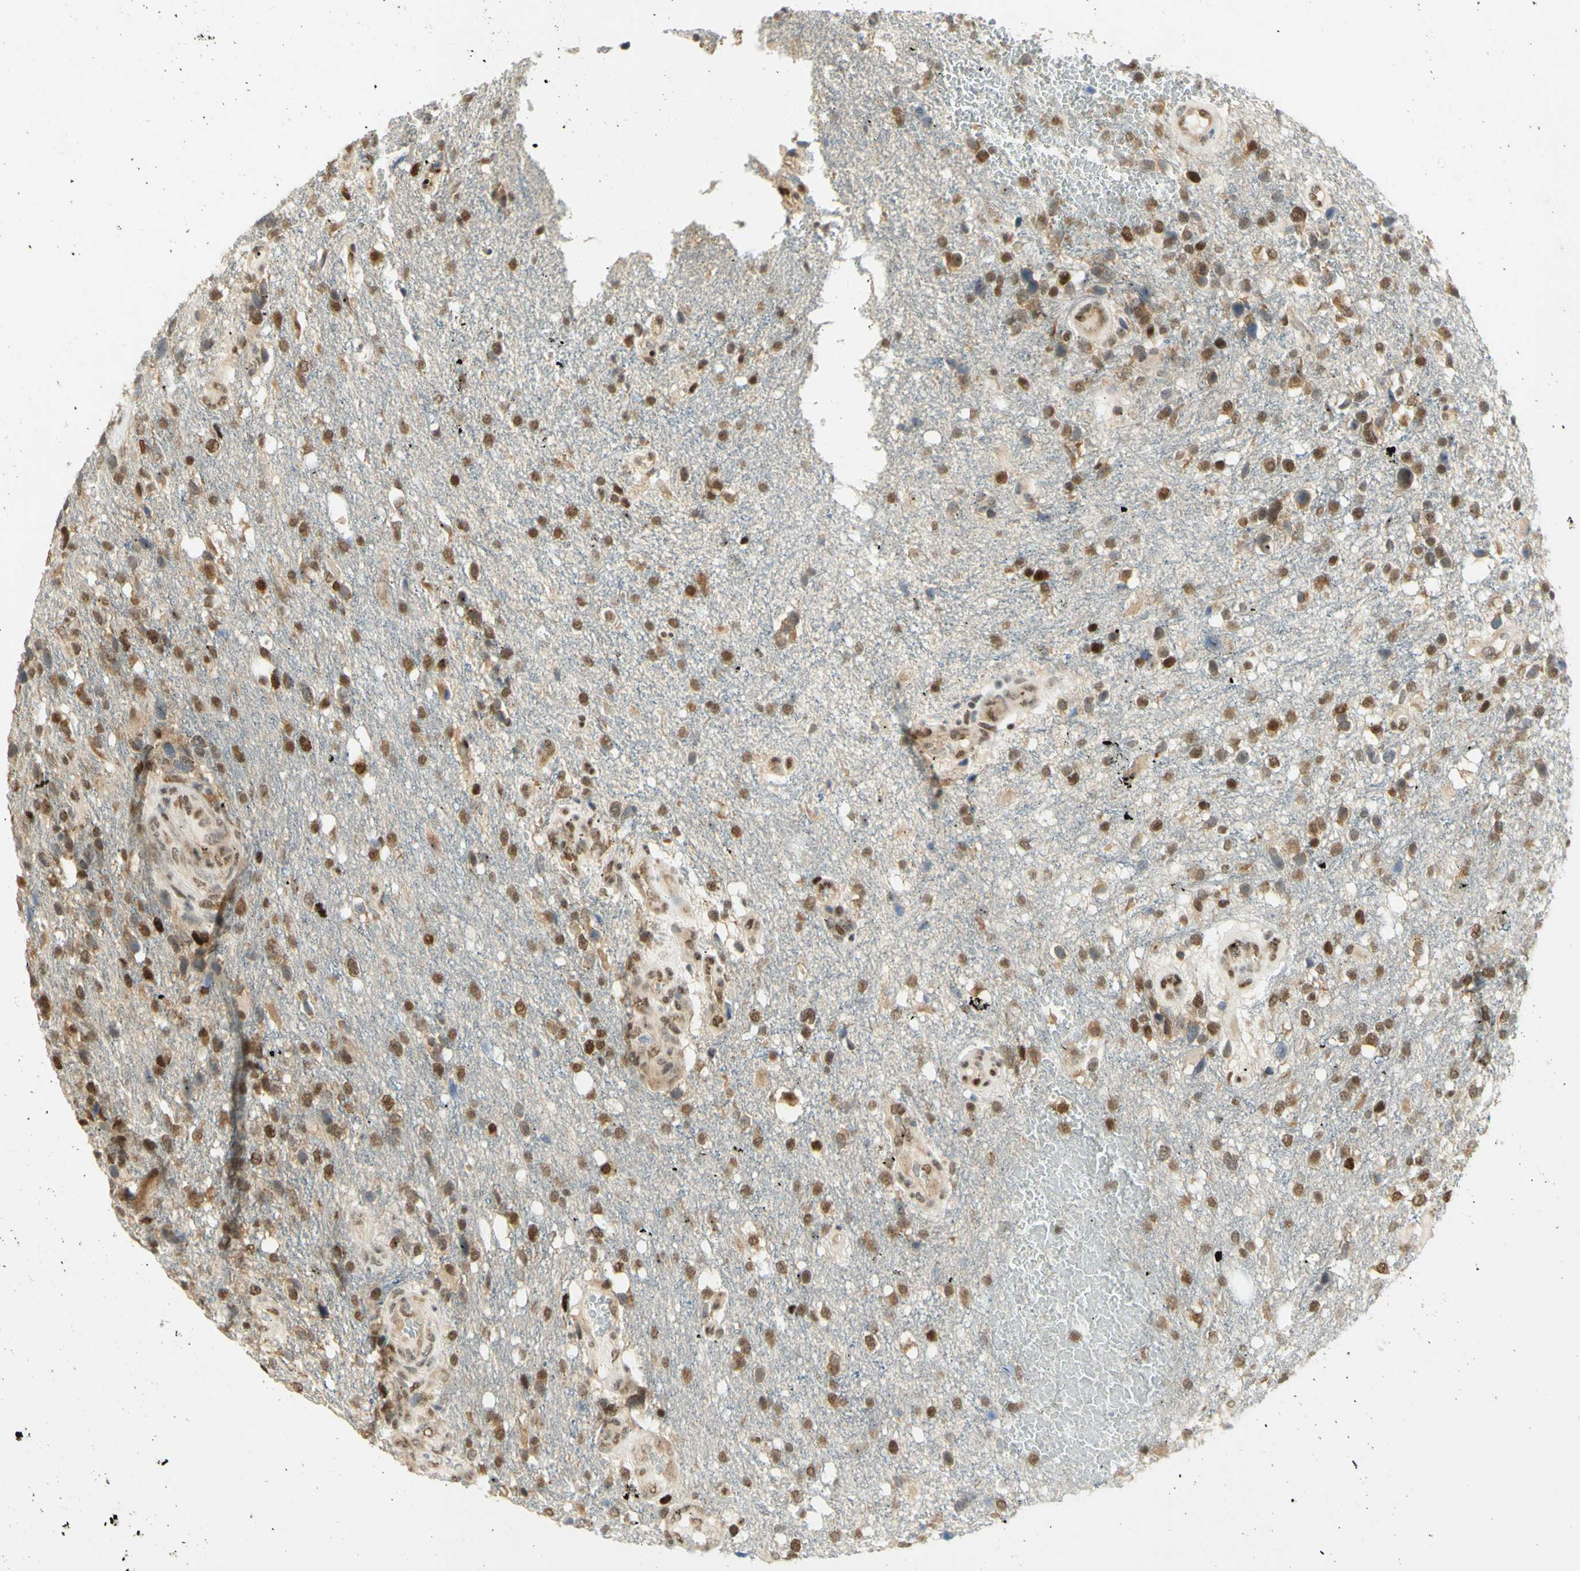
{"staining": {"intensity": "moderate", "quantity": ">75%", "location": "nuclear"}, "tissue": "glioma", "cell_type": "Tumor cells", "image_type": "cancer", "snomed": [{"axis": "morphology", "description": "Glioma, malignant, High grade"}, {"axis": "topography", "description": "Brain"}], "caption": "A high-resolution micrograph shows IHC staining of high-grade glioma (malignant), which displays moderate nuclear staining in approximately >75% of tumor cells. The protein of interest is stained brown, and the nuclei are stained in blue (DAB (3,3'-diaminobenzidine) IHC with brightfield microscopy, high magnification).", "gene": "DDX1", "patient": {"sex": "female", "age": 58}}